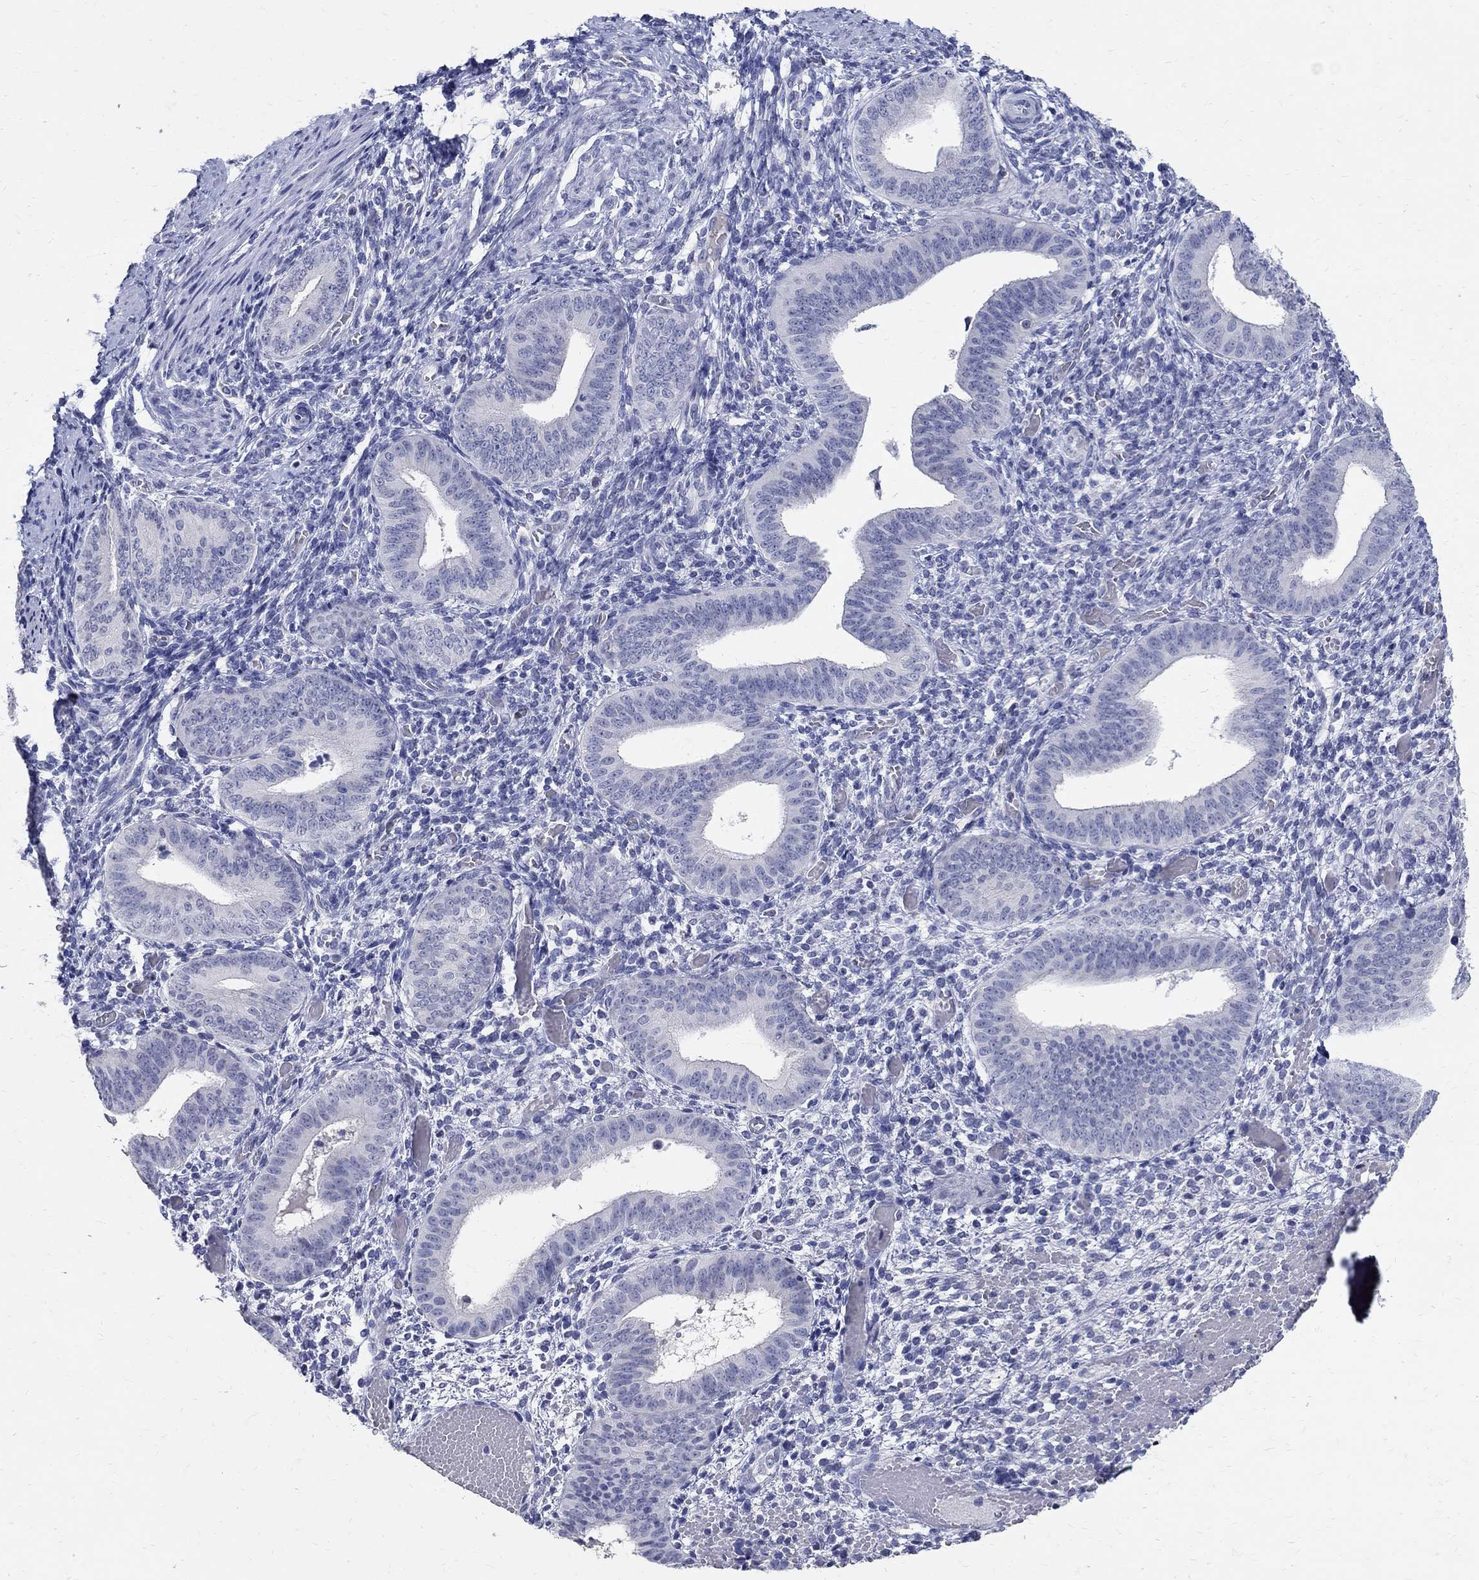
{"staining": {"intensity": "negative", "quantity": "none", "location": "none"}, "tissue": "endometrium", "cell_type": "Cells in endometrial stroma", "image_type": "normal", "snomed": [{"axis": "morphology", "description": "Normal tissue, NOS"}, {"axis": "topography", "description": "Endometrium"}], "caption": "Cells in endometrial stroma are negative for protein expression in unremarkable human endometrium. Nuclei are stained in blue.", "gene": "SOX2", "patient": {"sex": "female", "age": 42}}